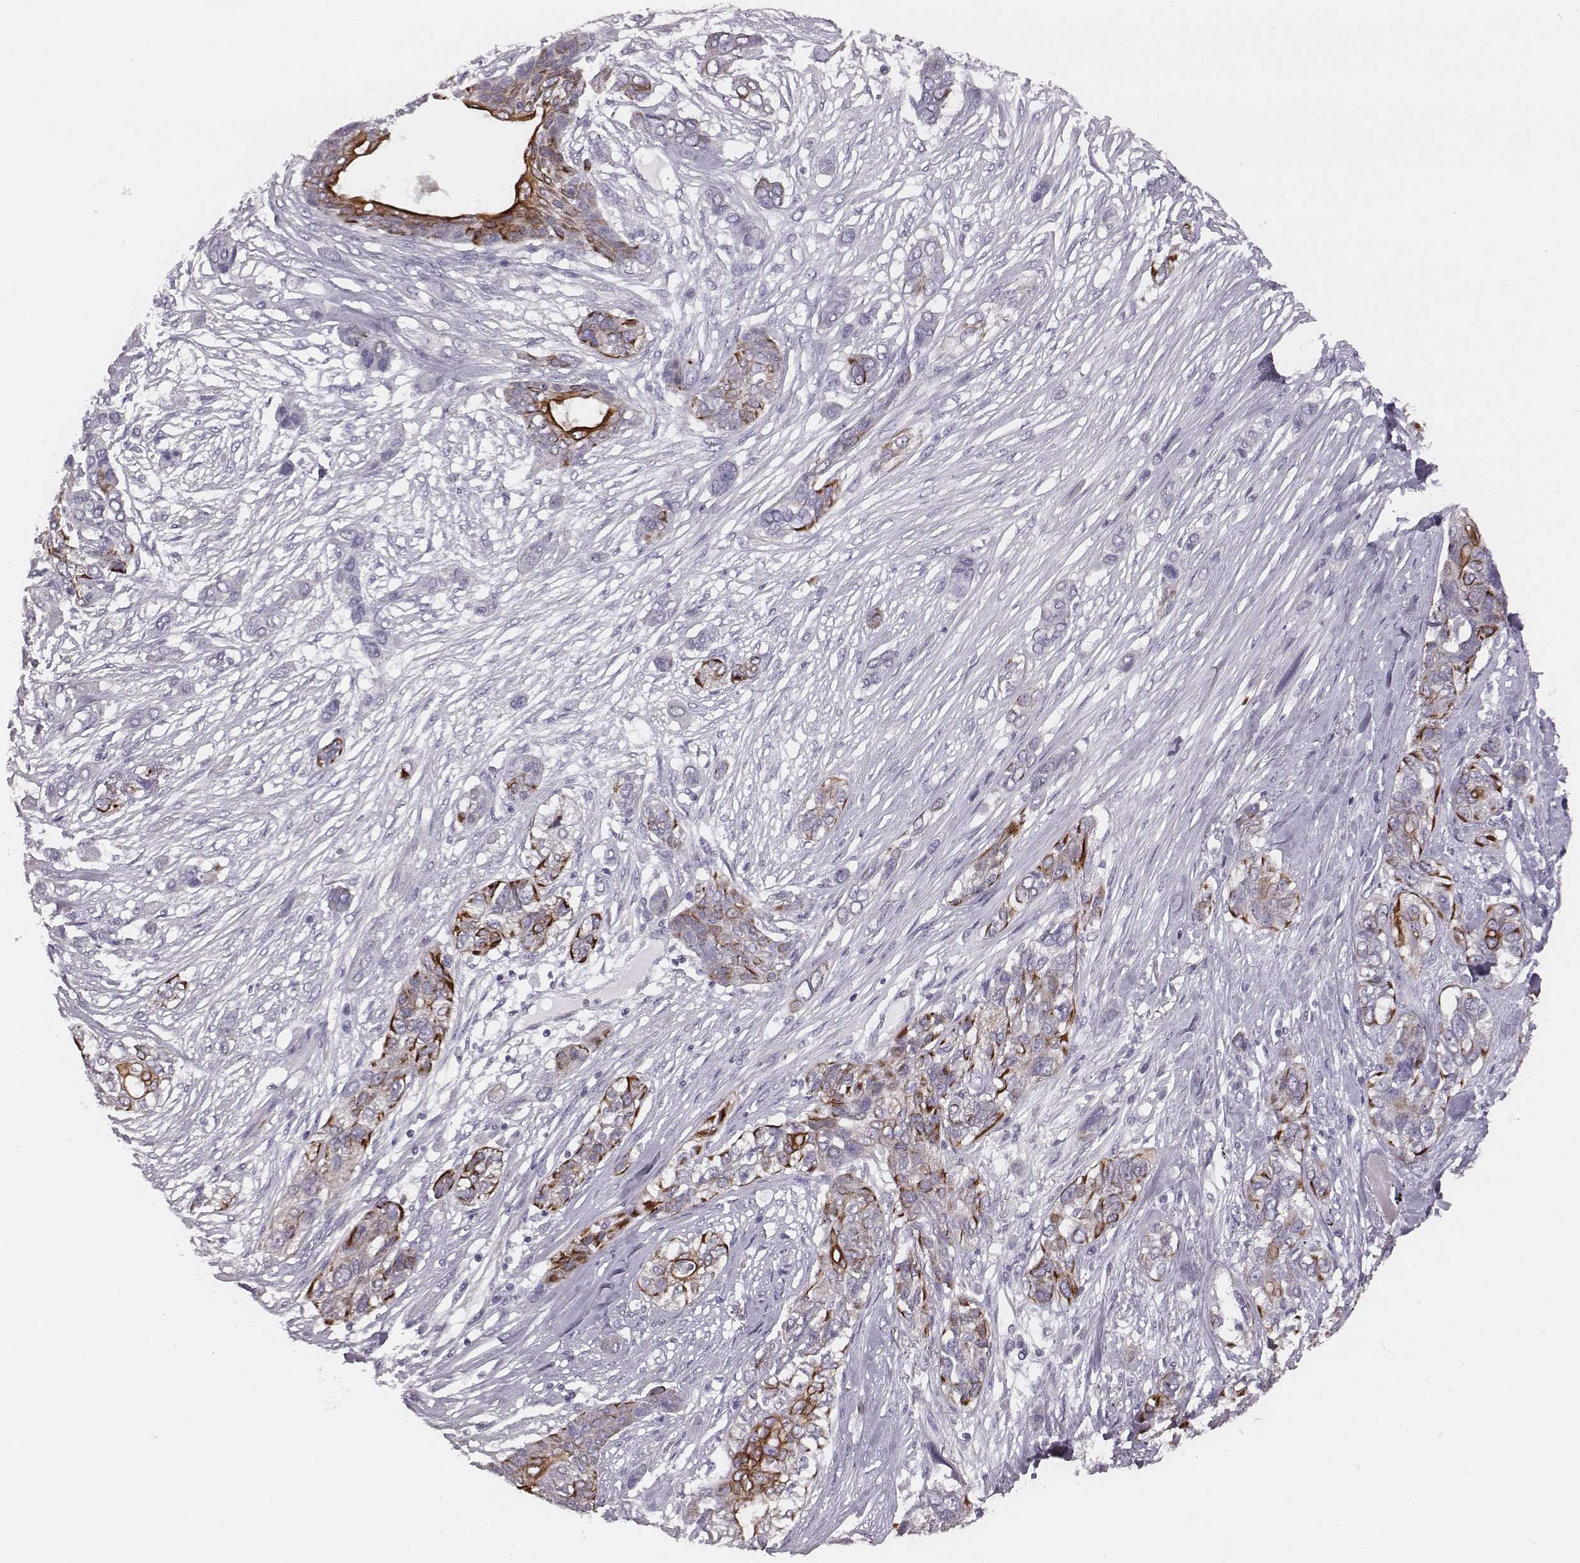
{"staining": {"intensity": "strong", "quantity": "<25%", "location": "cytoplasmic/membranous"}, "tissue": "lung cancer", "cell_type": "Tumor cells", "image_type": "cancer", "snomed": [{"axis": "morphology", "description": "Squamous cell carcinoma, NOS"}, {"axis": "topography", "description": "Lung"}], "caption": "Immunohistochemistry (IHC) staining of lung cancer (squamous cell carcinoma), which exhibits medium levels of strong cytoplasmic/membranous staining in about <25% of tumor cells indicating strong cytoplasmic/membranous protein staining. The staining was performed using DAB (brown) for protein detection and nuclei were counterstained in hematoxylin (blue).", "gene": "PDE8B", "patient": {"sex": "female", "age": 70}}